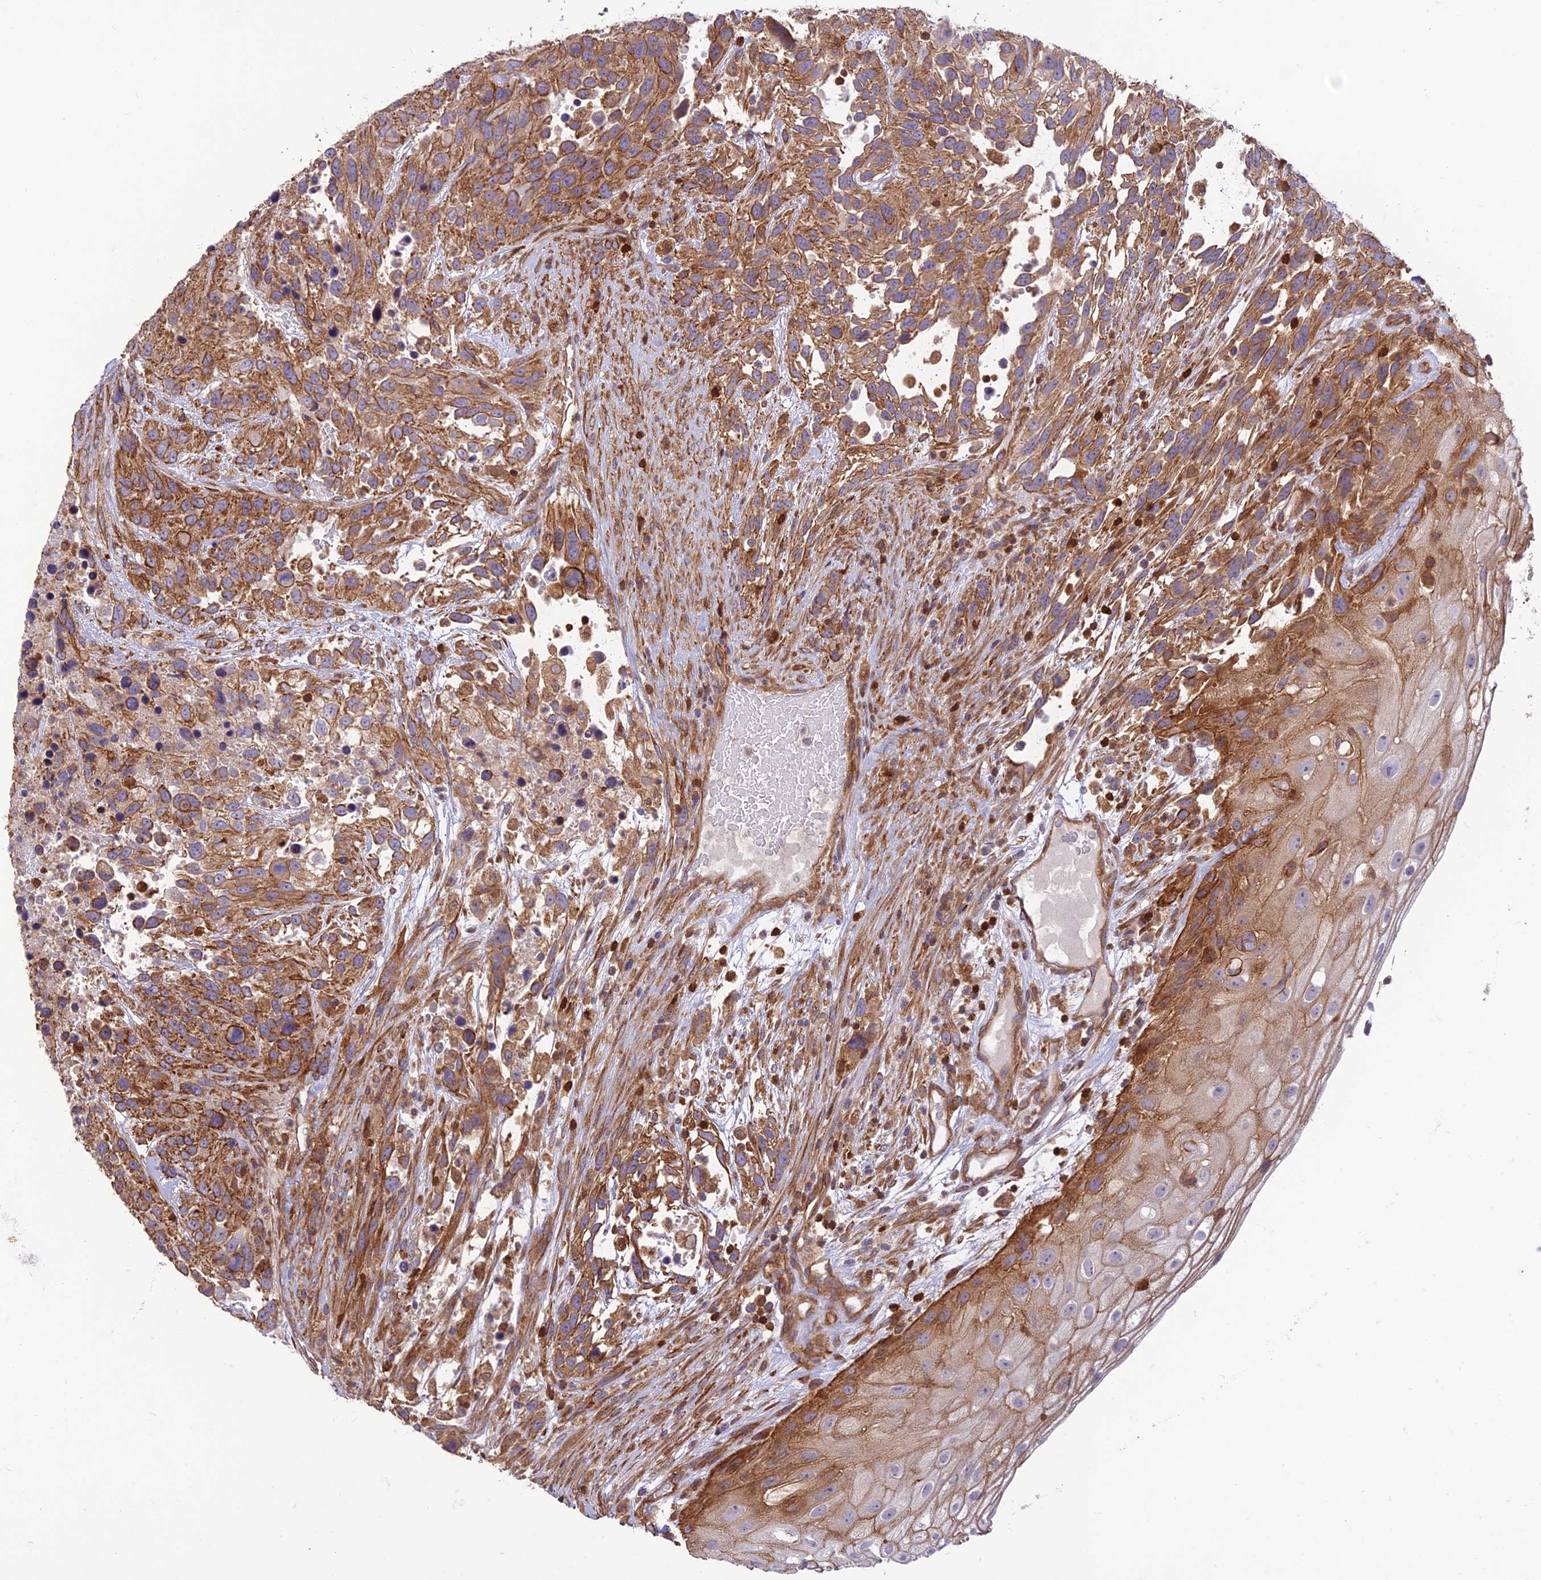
{"staining": {"intensity": "moderate", "quantity": ">75%", "location": "cytoplasmic/membranous"}, "tissue": "urothelial cancer", "cell_type": "Tumor cells", "image_type": "cancer", "snomed": [{"axis": "morphology", "description": "Urothelial carcinoma, High grade"}, {"axis": "topography", "description": "Urinary bladder"}], "caption": "A histopathology image of human urothelial cancer stained for a protein shows moderate cytoplasmic/membranous brown staining in tumor cells.", "gene": "HPSE2", "patient": {"sex": "female", "age": 70}}